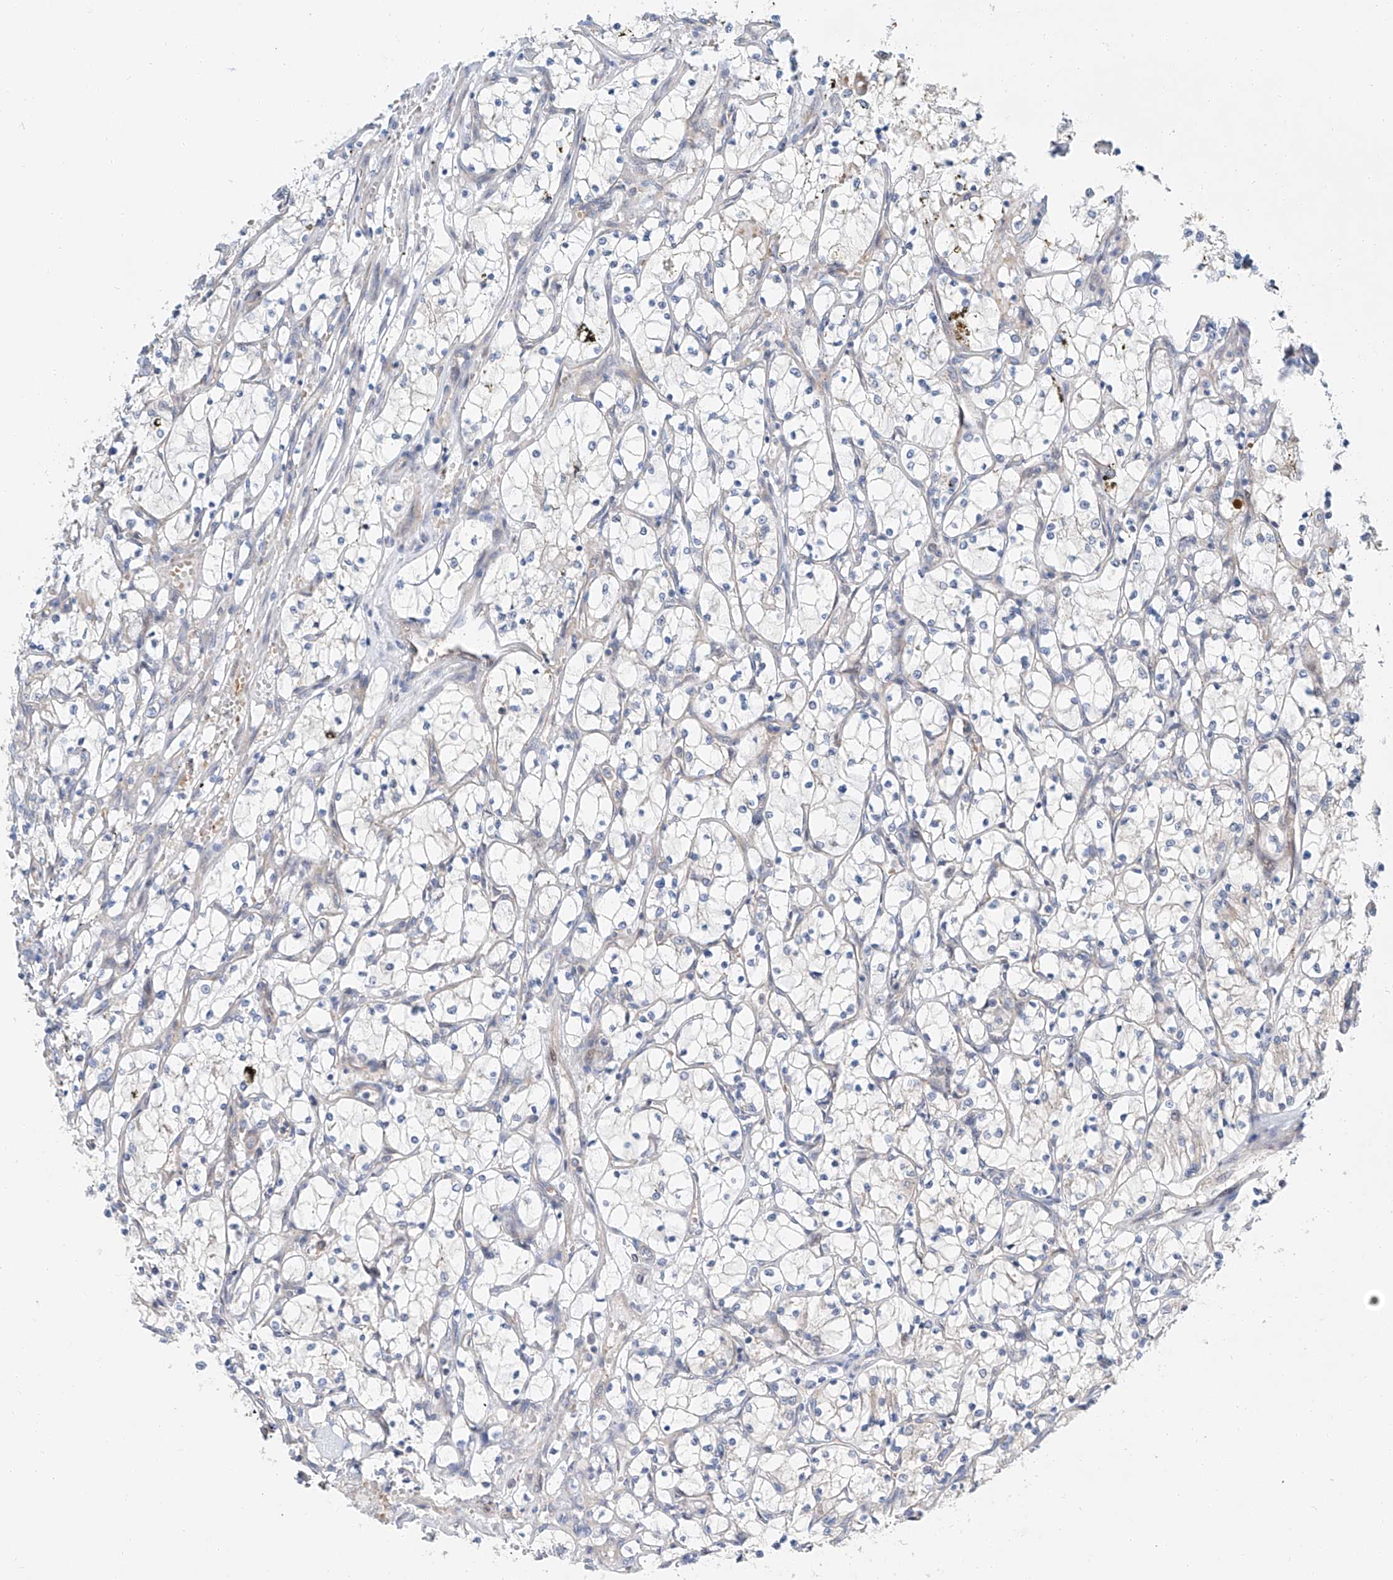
{"staining": {"intensity": "negative", "quantity": "none", "location": "none"}, "tissue": "renal cancer", "cell_type": "Tumor cells", "image_type": "cancer", "snomed": [{"axis": "morphology", "description": "Adenocarcinoma, NOS"}, {"axis": "topography", "description": "Kidney"}], "caption": "Immunohistochemistry photomicrograph of neoplastic tissue: renal cancer (adenocarcinoma) stained with DAB (3,3'-diaminobenzidine) displays no significant protein expression in tumor cells.", "gene": "CLDND1", "patient": {"sex": "female", "age": 69}}